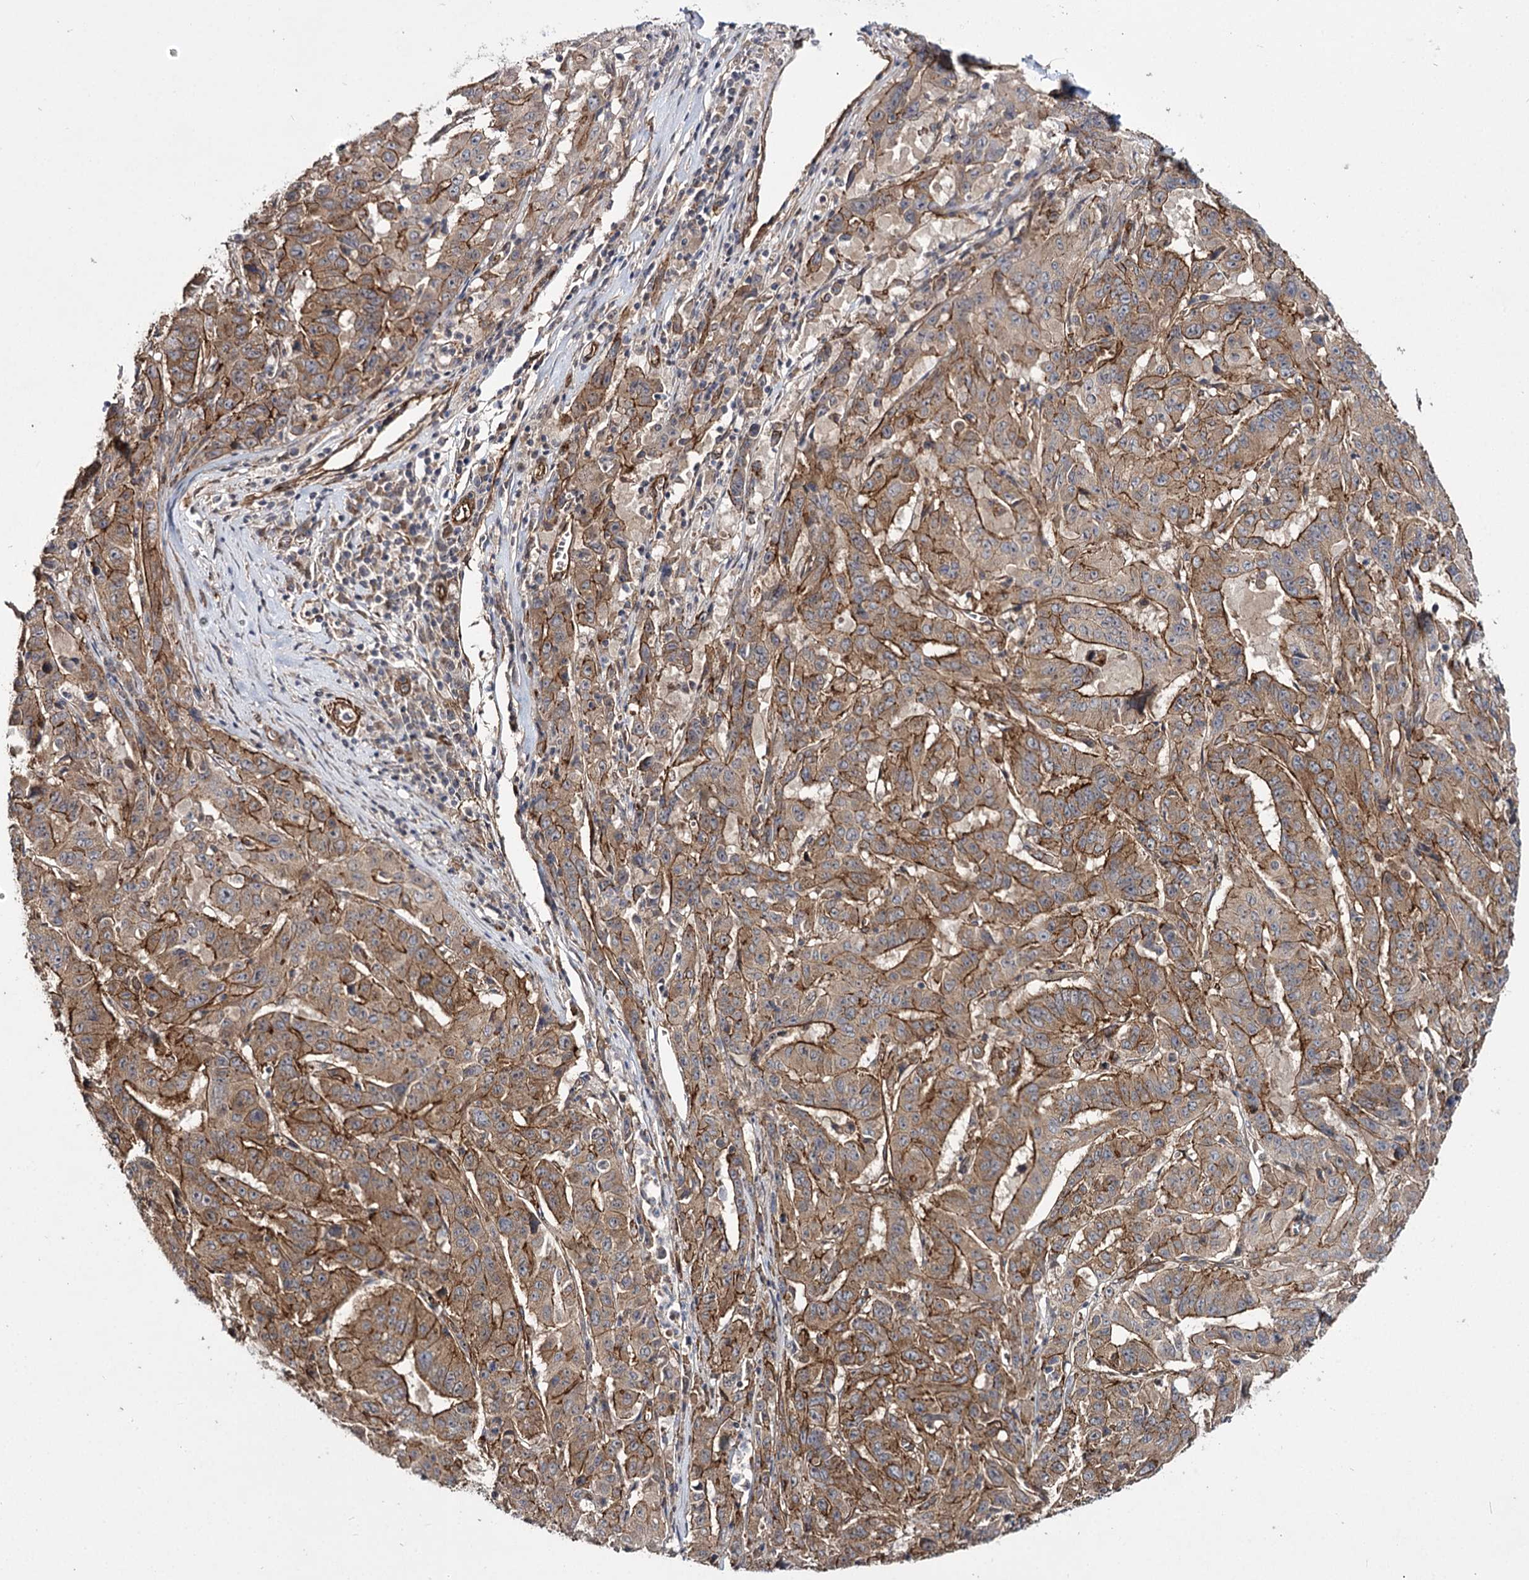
{"staining": {"intensity": "strong", "quantity": "25%-75%", "location": "cytoplasmic/membranous"}, "tissue": "pancreatic cancer", "cell_type": "Tumor cells", "image_type": "cancer", "snomed": [{"axis": "morphology", "description": "Adenocarcinoma, NOS"}, {"axis": "topography", "description": "Pancreas"}], "caption": "Tumor cells reveal high levels of strong cytoplasmic/membranous expression in about 25%-75% of cells in human pancreatic cancer (adenocarcinoma).", "gene": "MYO1C", "patient": {"sex": "male", "age": 63}}